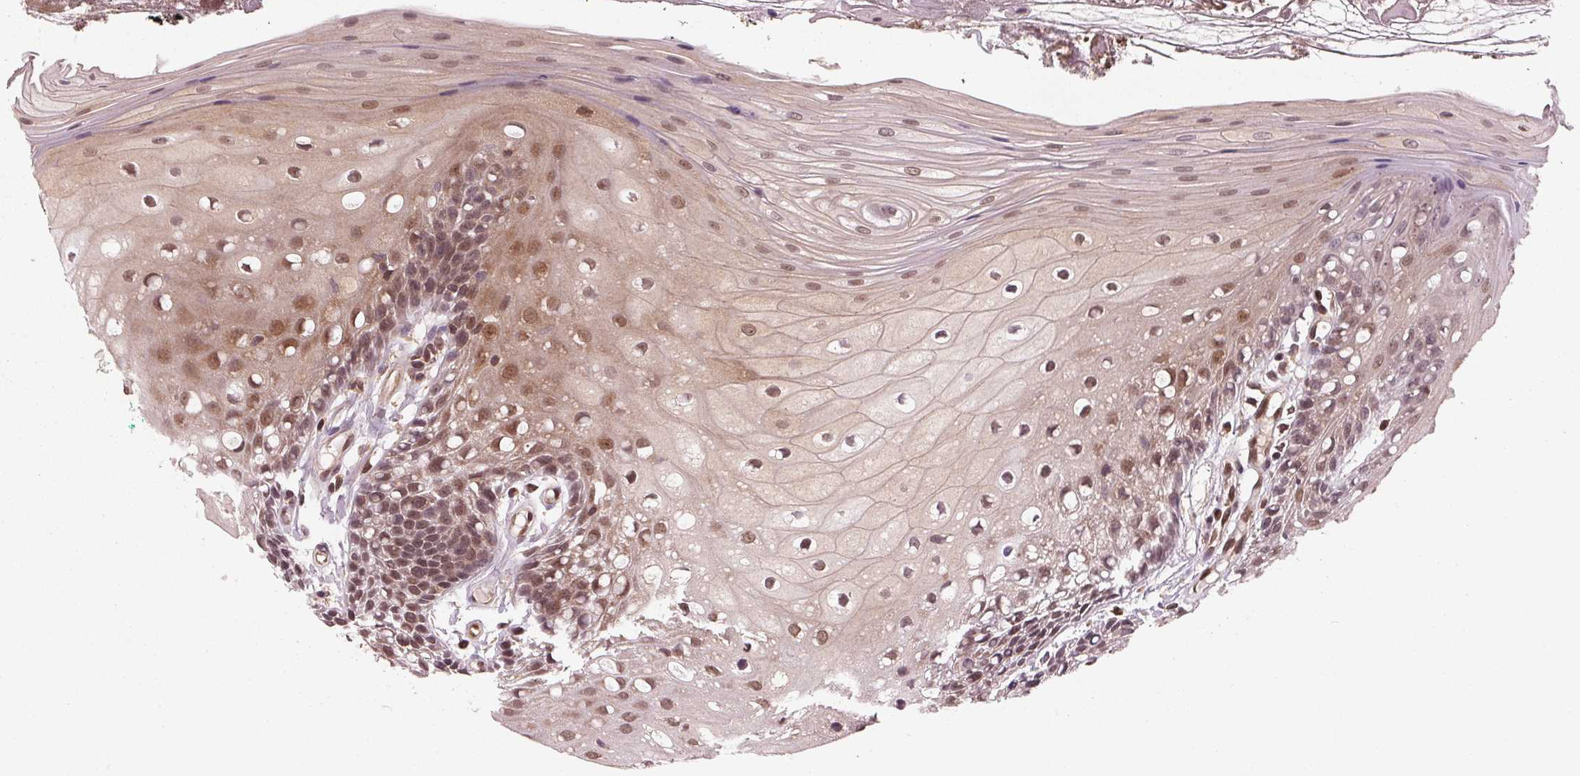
{"staining": {"intensity": "moderate", "quantity": "25%-75%", "location": "nuclear"}, "tissue": "oral mucosa", "cell_type": "Squamous epithelial cells", "image_type": "normal", "snomed": [{"axis": "morphology", "description": "Normal tissue, NOS"}, {"axis": "morphology", "description": "Squamous cell carcinoma, NOS"}, {"axis": "topography", "description": "Oral tissue"}, {"axis": "topography", "description": "Head-Neck"}], "caption": "A micrograph of oral mucosa stained for a protein reveals moderate nuclear brown staining in squamous epithelial cells.", "gene": "STAT3", "patient": {"sex": "male", "age": 69}}